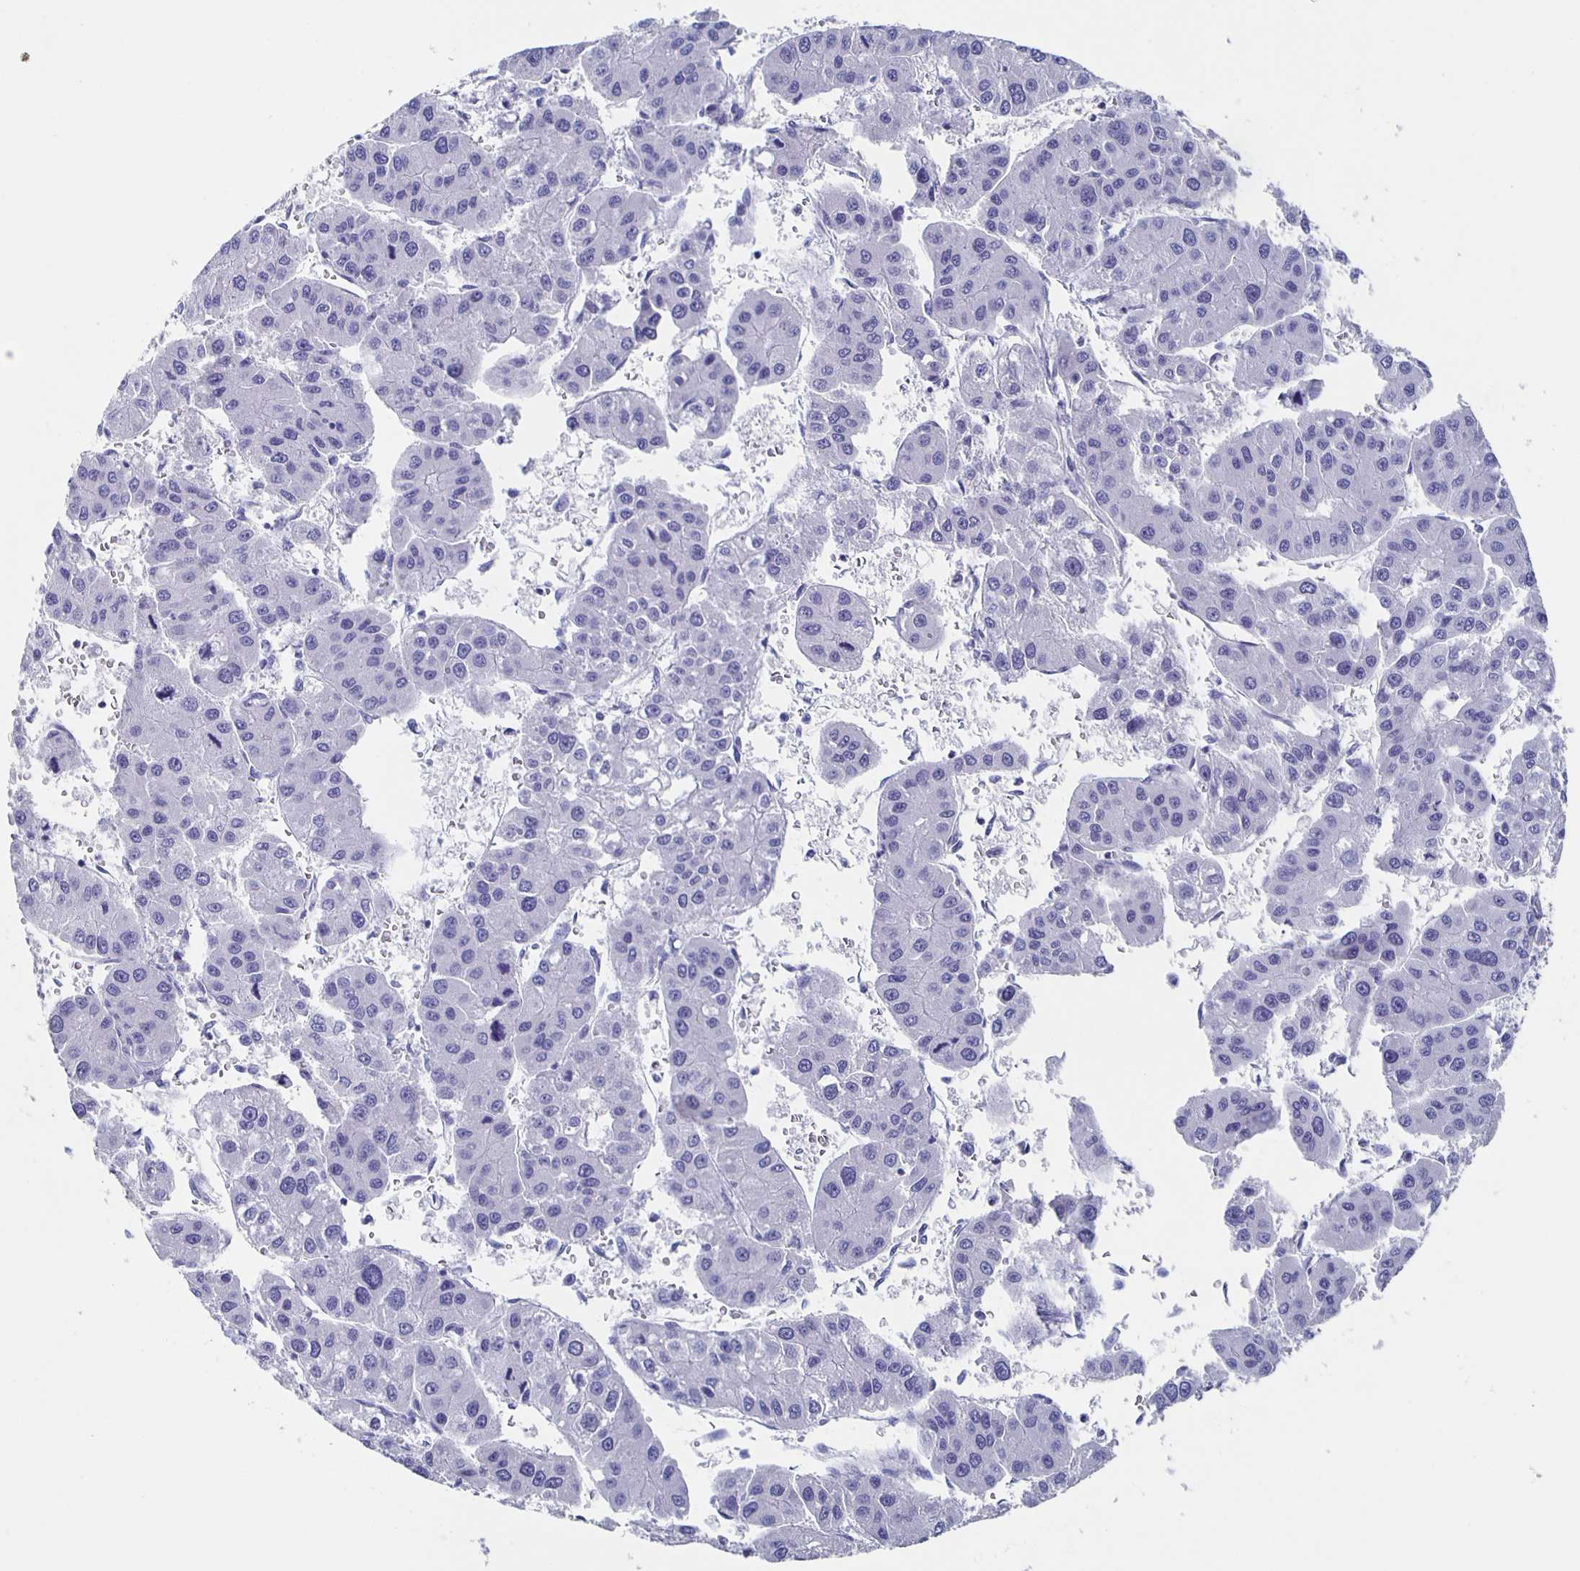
{"staining": {"intensity": "negative", "quantity": "none", "location": "none"}, "tissue": "liver cancer", "cell_type": "Tumor cells", "image_type": "cancer", "snomed": [{"axis": "morphology", "description": "Carcinoma, Hepatocellular, NOS"}, {"axis": "topography", "description": "Liver"}], "caption": "There is no significant positivity in tumor cells of liver cancer (hepatocellular carcinoma).", "gene": "SLC34A2", "patient": {"sex": "male", "age": 73}}